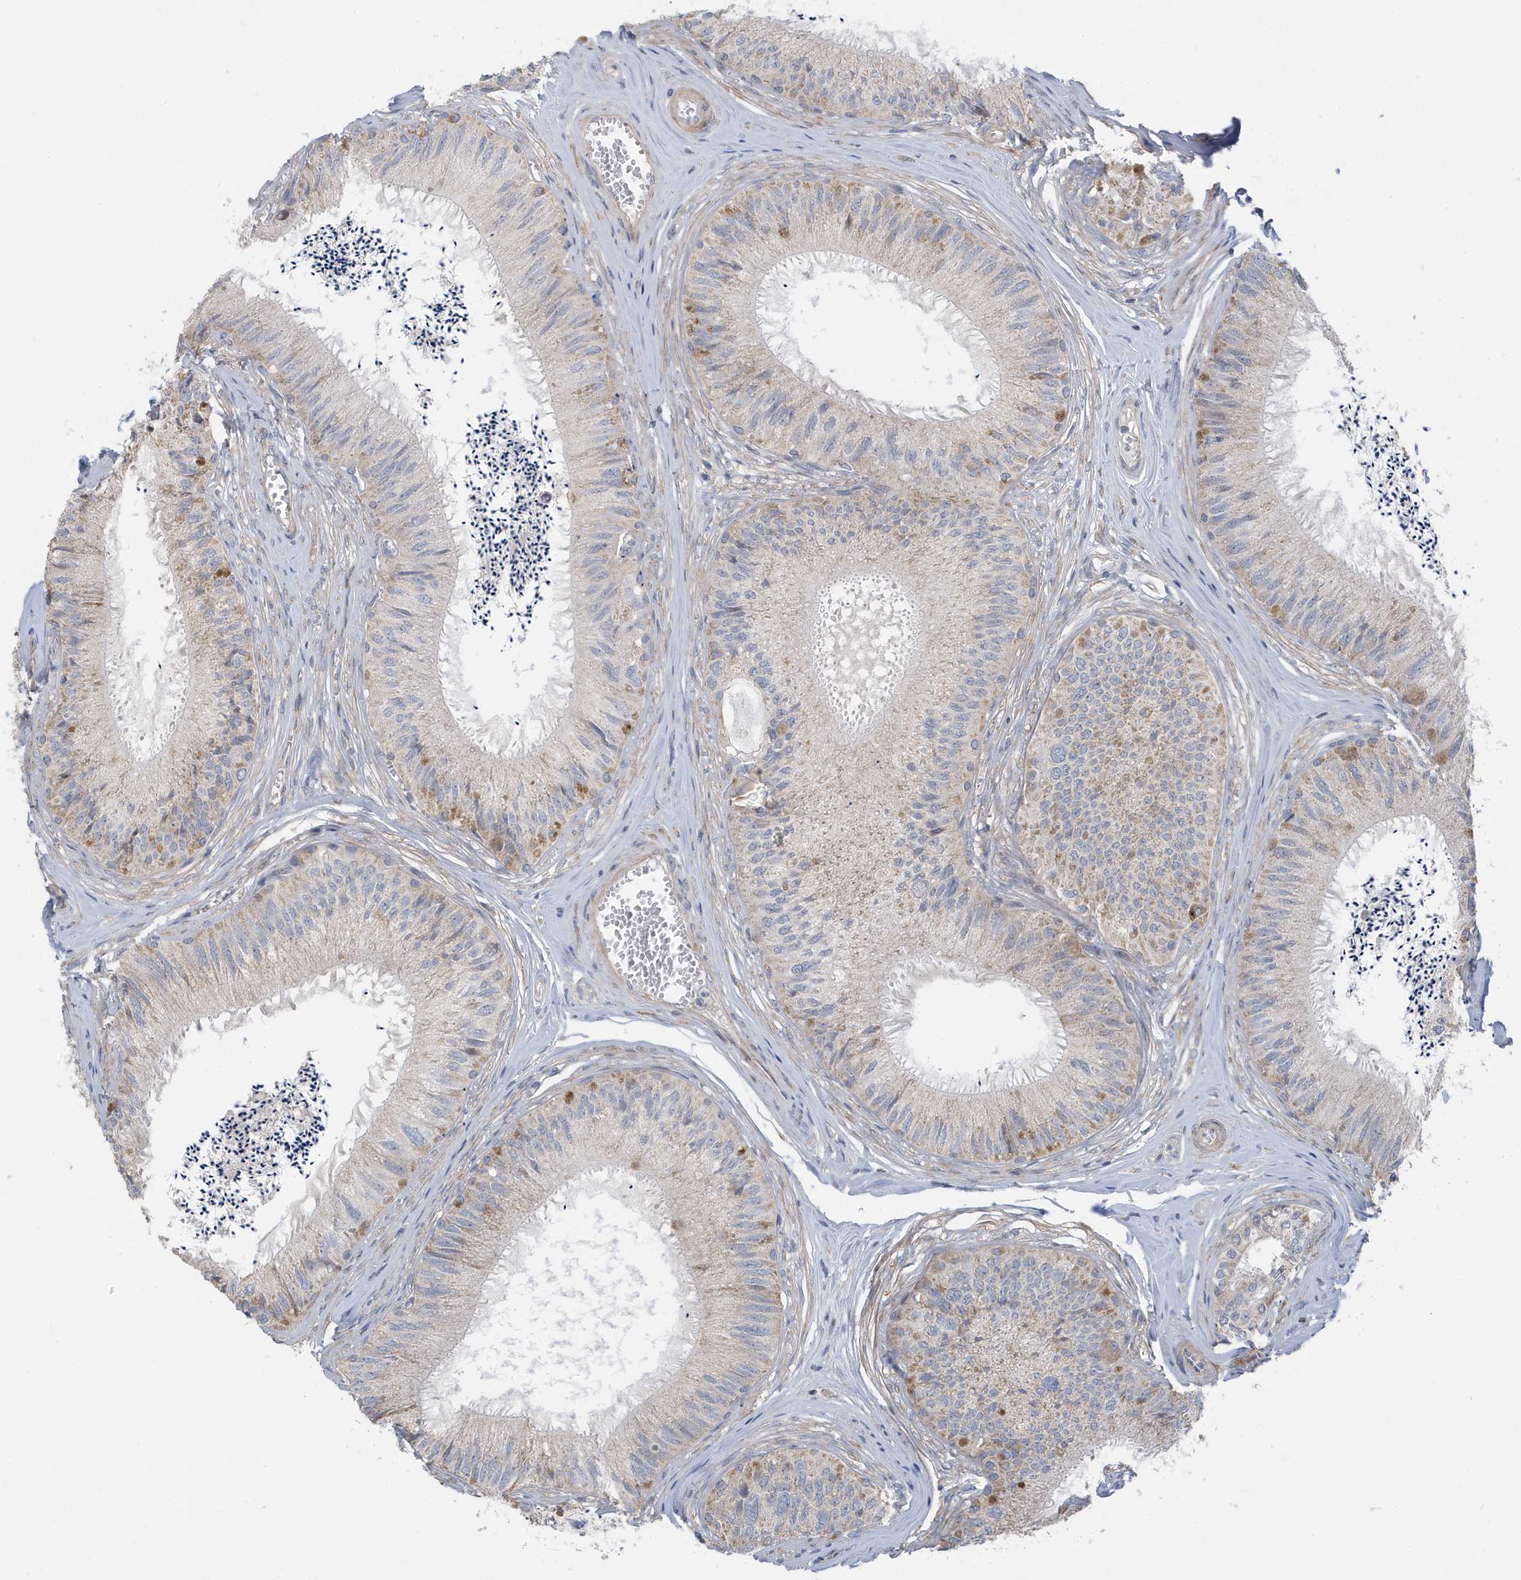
{"staining": {"intensity": "weak", "quantity": "25%-75%", "location": "cytoplasmic/membranous"}, "tissue": "epididymis", "cell_type": "Glandular cells", "image_type": "normal", "snomed": [{"axis": "morphology", "description": "Normal tissue, NOS"}, {"axis": "topography", "description": "Epididymis"}], "caption": "DAB (3,3'-diaminobenzidine) immunohistochemical staining of benign epididymis demonstrates weak cytoplasmic/membranous protein expression in about 25%-75% of glandular cells. (DAB (3,3'-diaminobenzidine) IHC with brightfield microscopy, high magnification).", "gene": "ATP13A5", "patient": {"sex": "male", "age": 79}}